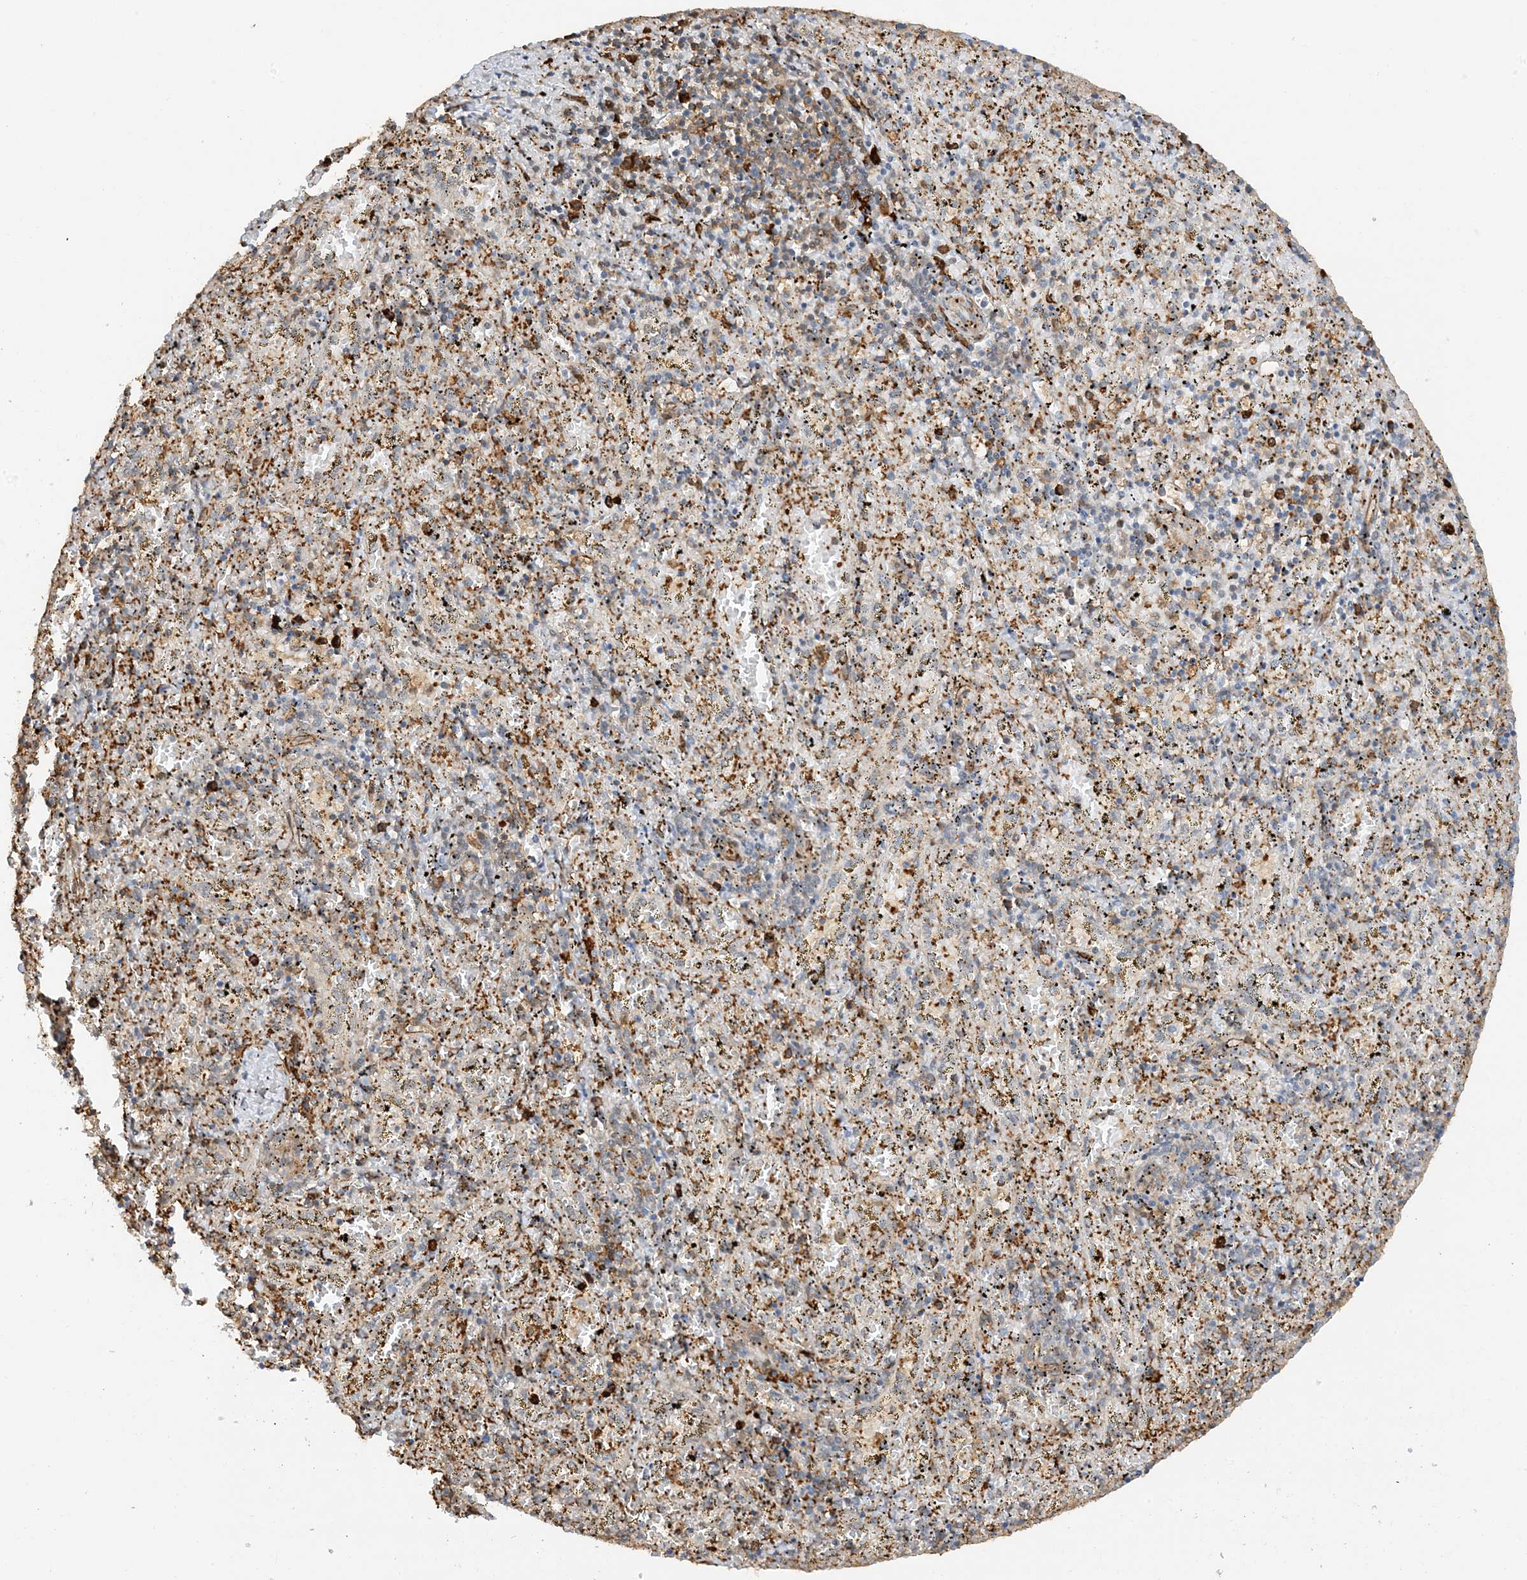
{"staining": {"intensity": "moderate", "quantity": "25%-75%", "location": "cytoplasmic/membranous"}, "tissue": "spleen", "cell_type": "Cells in red pulp", "image_type": "normal", "snomed": [{"axis": "morphology", "description": "Normal tissue, NOS"}, {"axis": "topography", "description": "Spleen"}], "caption": "This image shows IHC staining of benign human spleen, with medium moderate cytoplasmic/membranous expression in approximately 25%-75% of cells in red pulp.", "gene": "PHACTR2", "patient": {"sex": "male", "age": 11}}